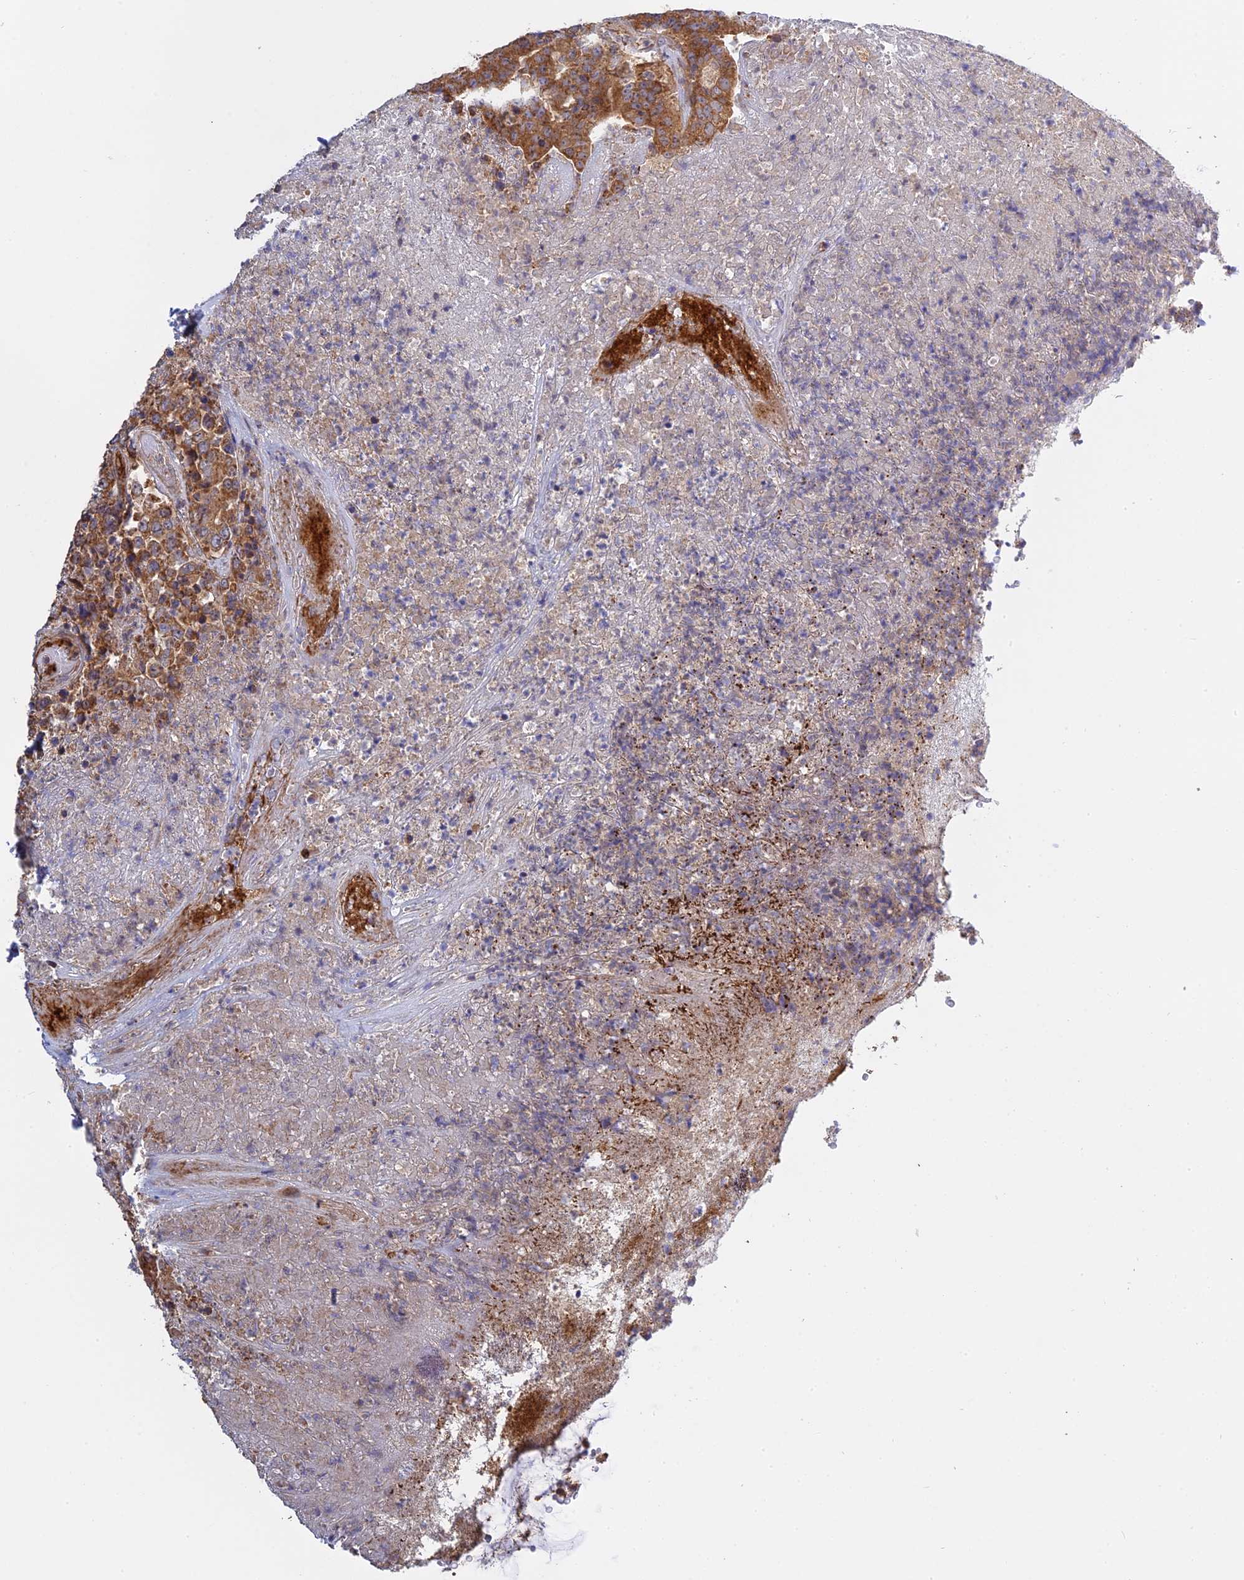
{"staining": {"intensity": "moderate", "quantity": ">75%", "location": "cytoplasmic/membranous"}, "tissue": "colorectal cancer", "cell_type": "Tumor cells", "image_type": "cancer", "snomed": [{"axis": "morphology", "description": "Adenocarcinoma, NOS"}, {"axis": "topography", "description": "Colon"}], "caption": "Protein staining of colorectal cancer tissue exhibits moderate cytoplasmic/membranous staining in approximately >75% of tumor cells.", "gene": "IL21R", "patient": {"sex": "female", "age": 75}}